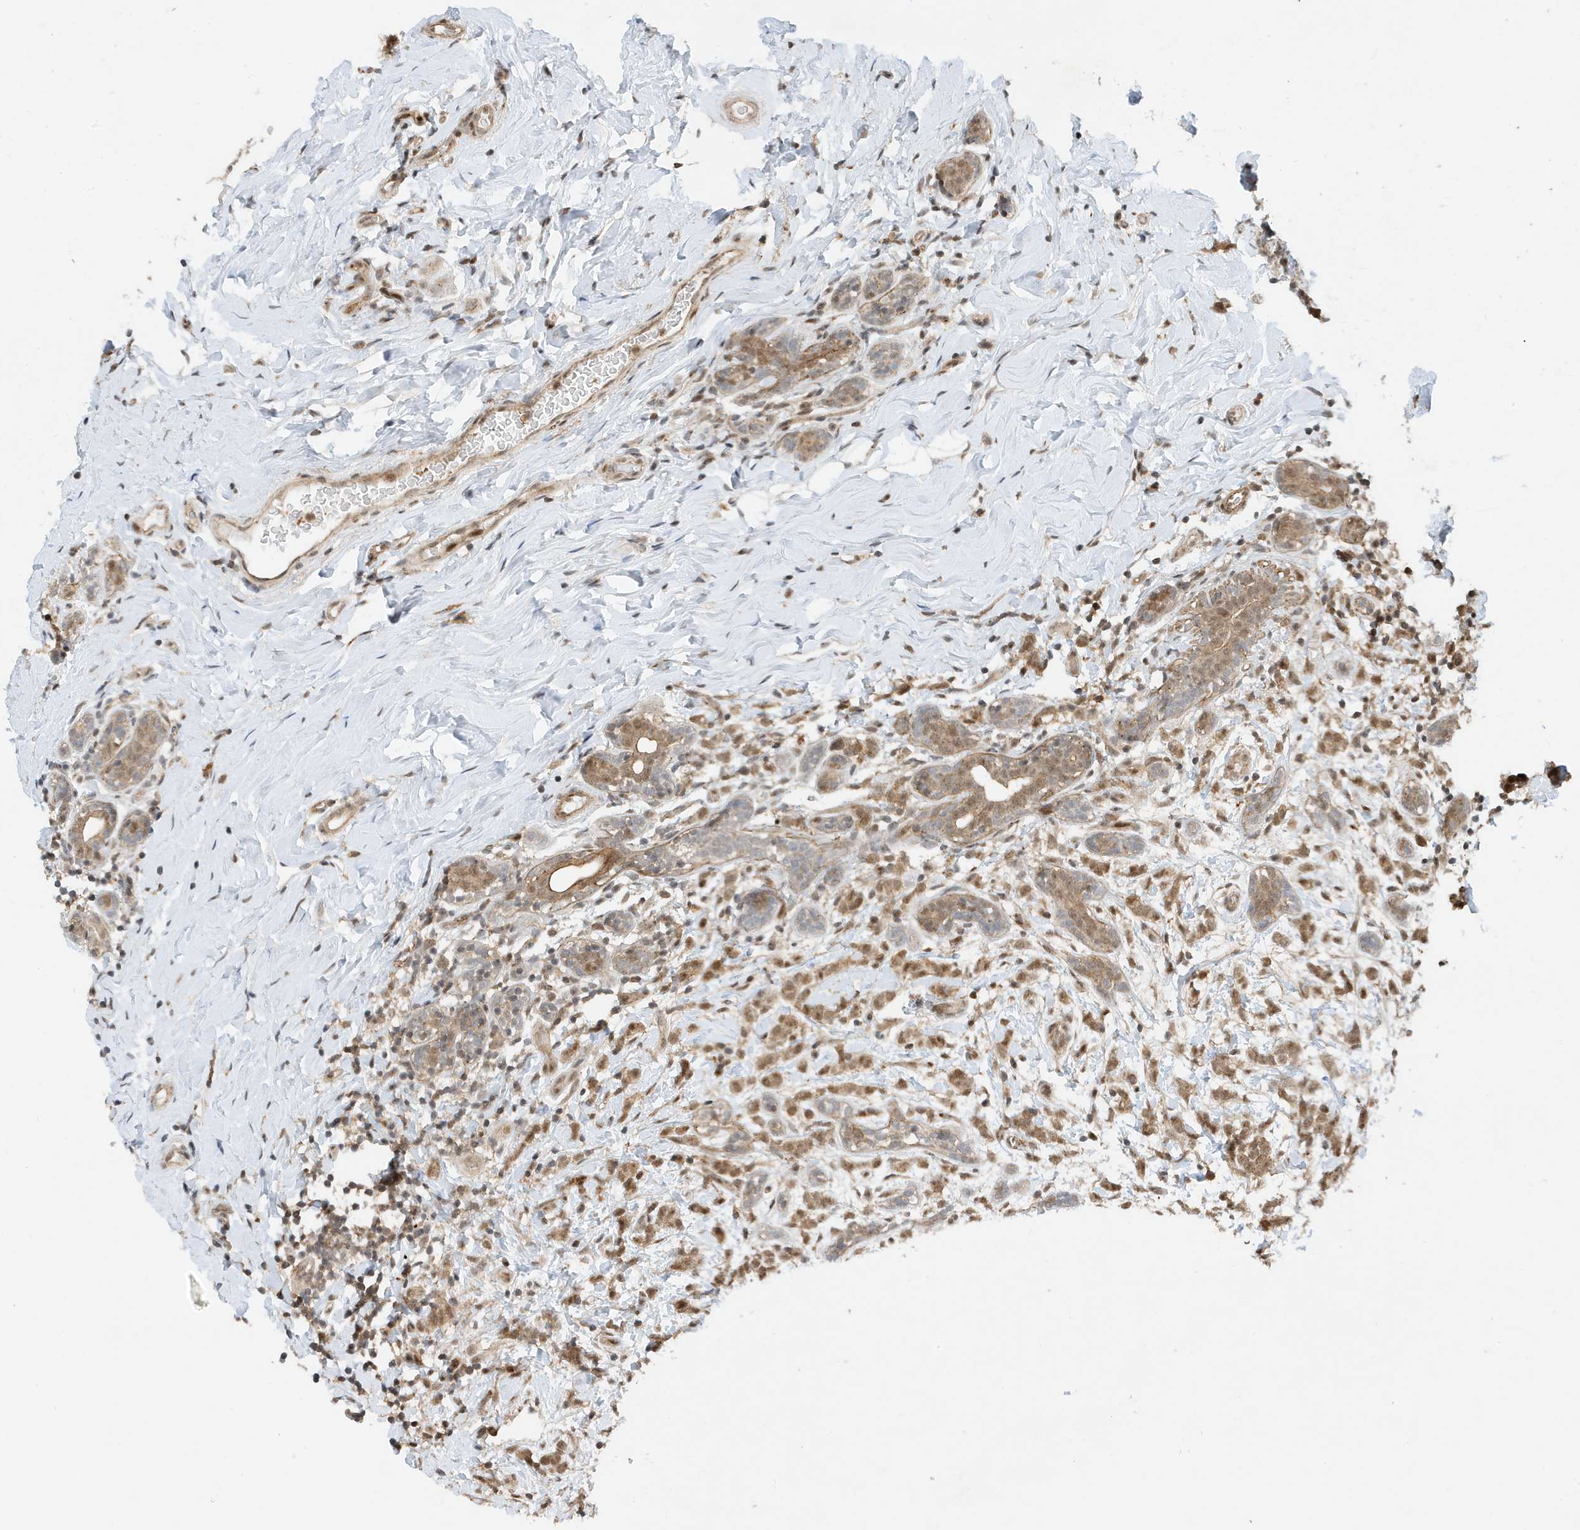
{"staining": {"intensity": "moderate", "quantity": ">75%", "location": "cytoplasmic/membranous,nuclear"}, "tissue": "breast cancer", "cell_type": "Tumor cells", "image_type": "cancer", "snomed": [{"axis": "morphology", "description": "Normal tissue, NOS"}, {"axis": "morphology", "description": "Lobular carcinoma"}, {"axis": "topography", "description": "Breast"}], "caption": "There is medium levels of moderate cytoplasmic/membranous and nuclear expression in tumor cells of lobular carcinoma (breast), as demonstrated by immunohistochemical staining (brown color).", "gene": "TATDN3", "patient": {"sex": "female", "age": 47}}